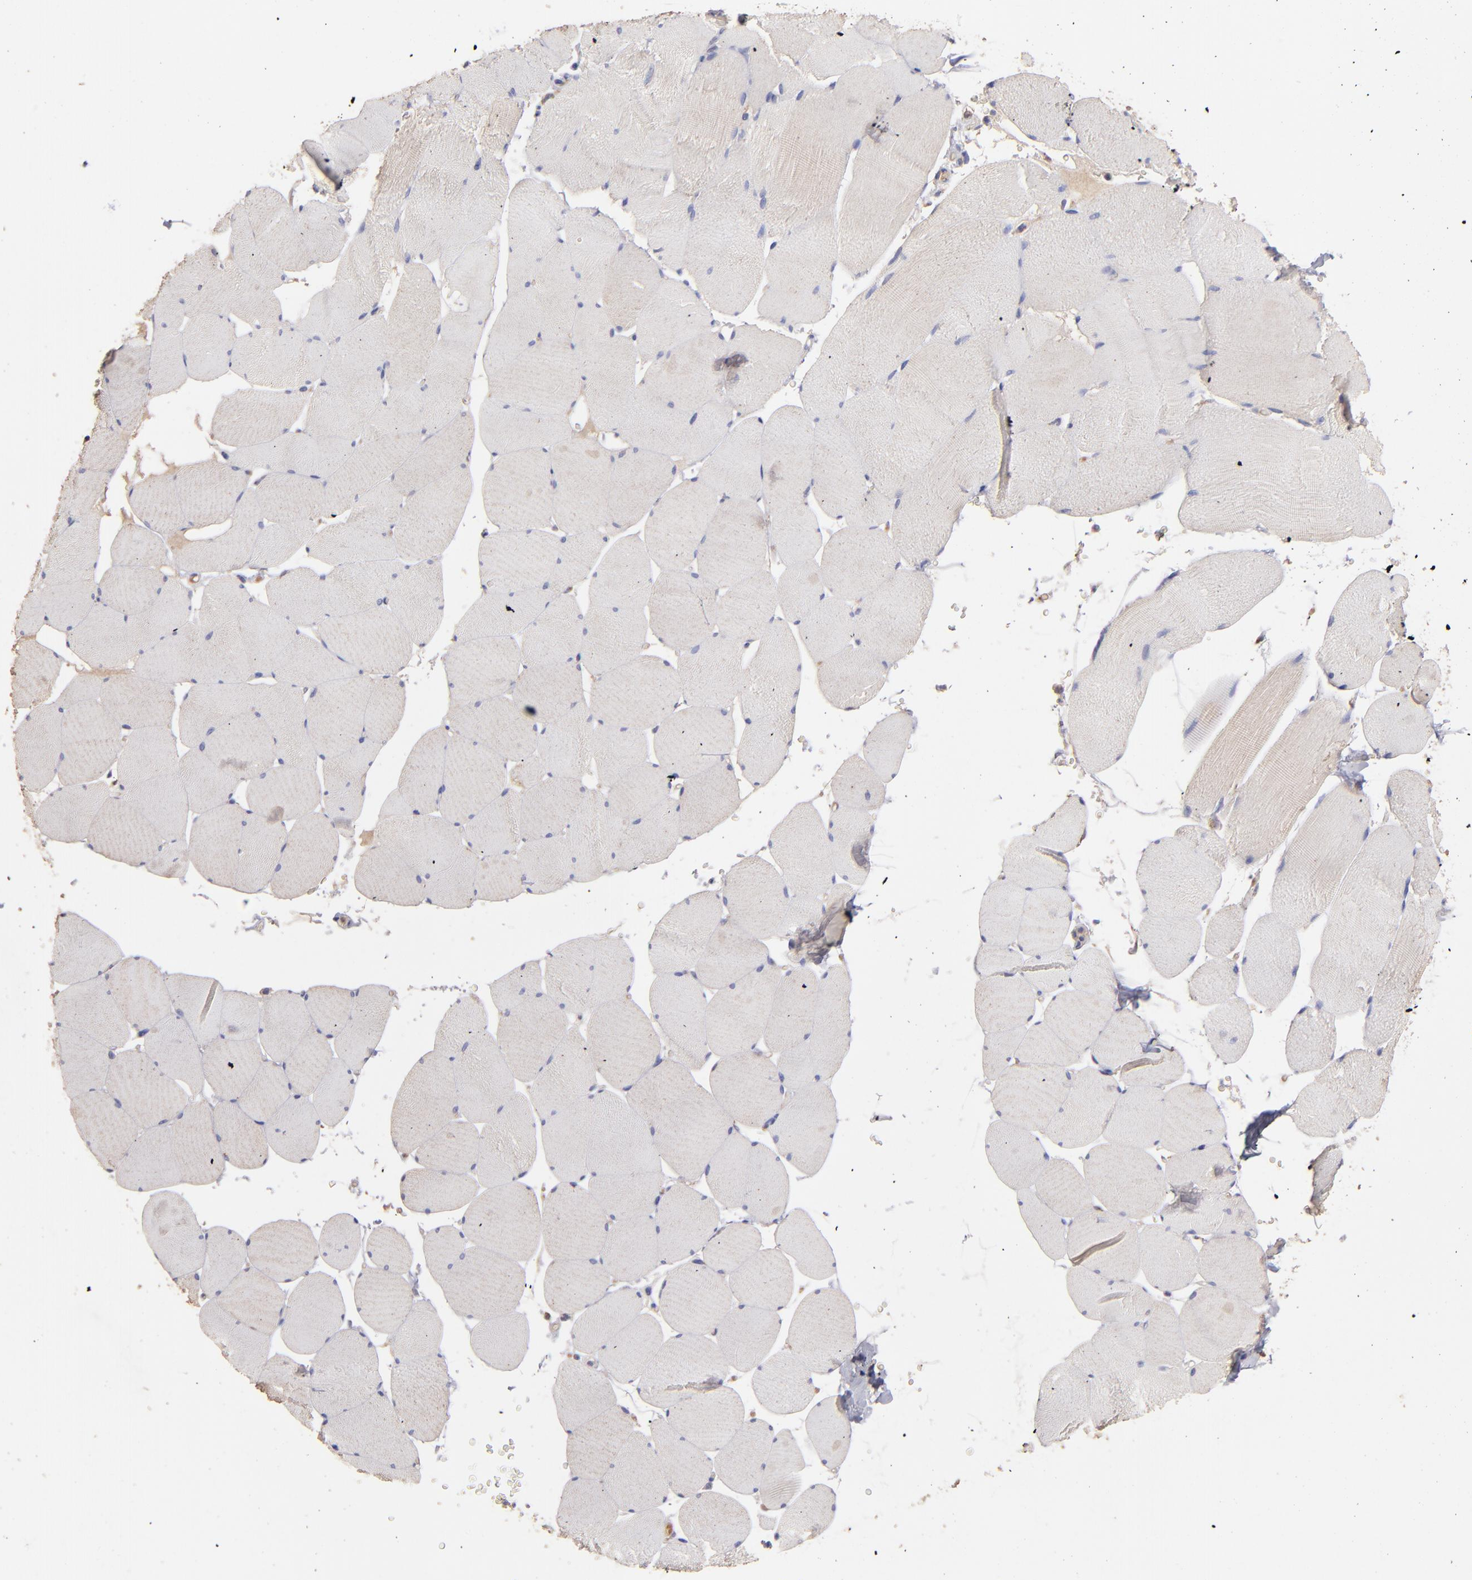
{"staining": {"intensity": "negative", "quantity": "none", "location": "none"}, "tissue": "skeletal muscle", "cell_type": "Myocytes", "image_type": "normal", "snomed": [{"axis": "morphology", "description": "Normal tissue, NOS"}, {"axis": "topography", "description": "Skeletal muscle"}], "caption": "High power microscopy image of an immunohistochemistry micrograph of benign skeletal muscle, revealing no significant expression in myocytes. The staining is performed using DAB (3,3'-diaminobenzidine) brown chromogen with nuclei counter-stained in using hematoxylin.", "gene": "NFKBIE", "patient": {"sex": "male", "age": 62}}